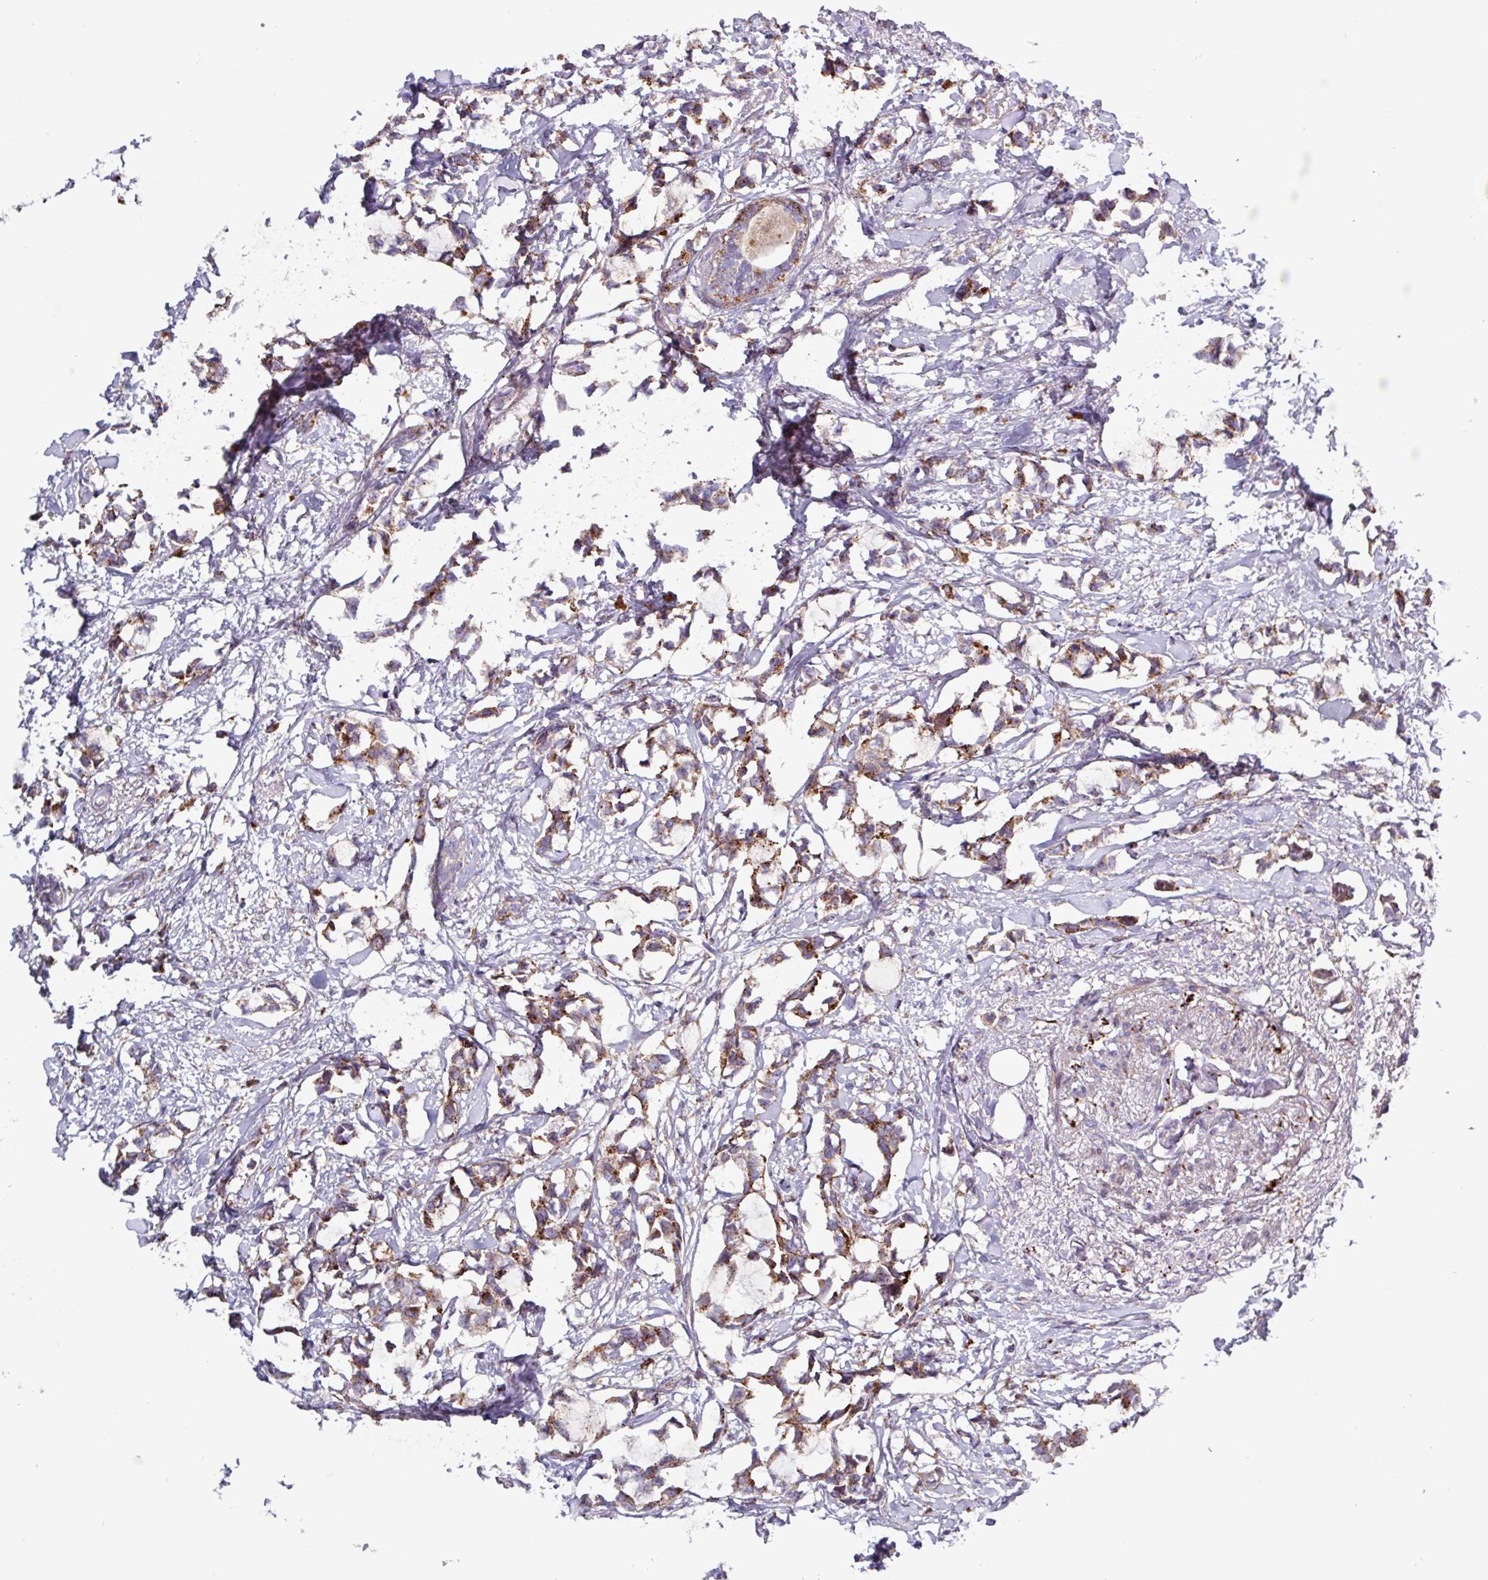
{"staining": {"intensity": "moderate", "quantity": ">75%", "location": "cytoplasmic/membranous"}, "tissue": "breast cancer", "cell_type": "Tumor cells", "image_type": "cancer", "snomed": [{"axis": "morphology", "description": "Duct carcinoma"}, {"axis": "topography", "description": "Breast"}], "caption": "DAB immunohistochemical staining of breast cancer shows moderate cytoplasmic/membranous protein staining in approximately >75% of tumor cells.", "gene": "AMIGO2", "patient": {"sex": "female", "age": 73}}